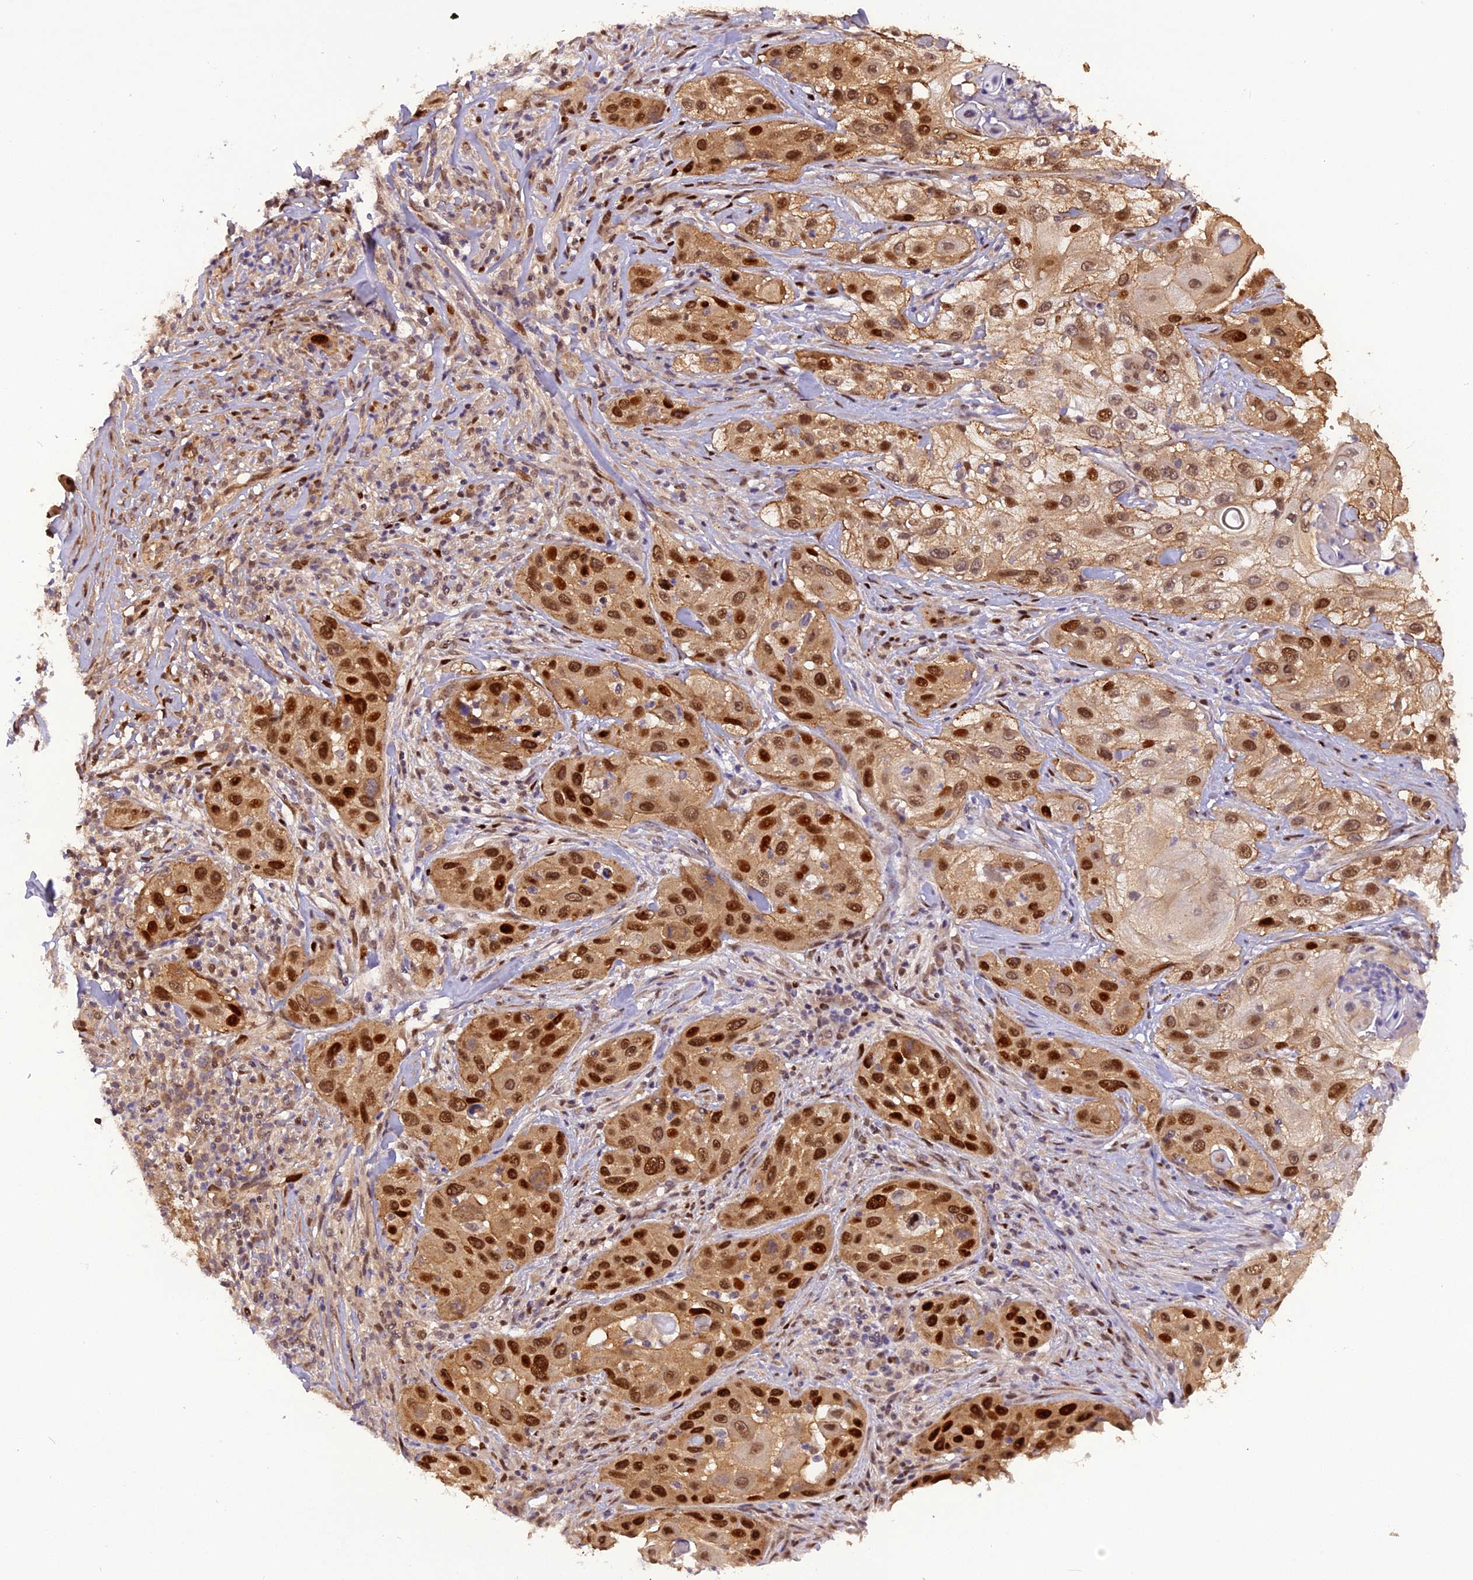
{"staining": {"intensity": "strong", "quantity": ">75%", "location": "nuclear"}, "tissue": "skin cancer", "cell_type": "Tumor cells", "image_type": "cancer", "snomed": [{"axis": "morphology", "description": "Squamous cell carcinoma, NOS"}, {"axis": "topography", "description": "Skin"}], "caption": "The photomicrograph shows staining of skin cancer (squamous cell carcinoma), revealing strong nuclear protein positivity (brown color) within tumor cells.", "gene": "MICALL1", "patient": {"sex": "female", "age": 44}}